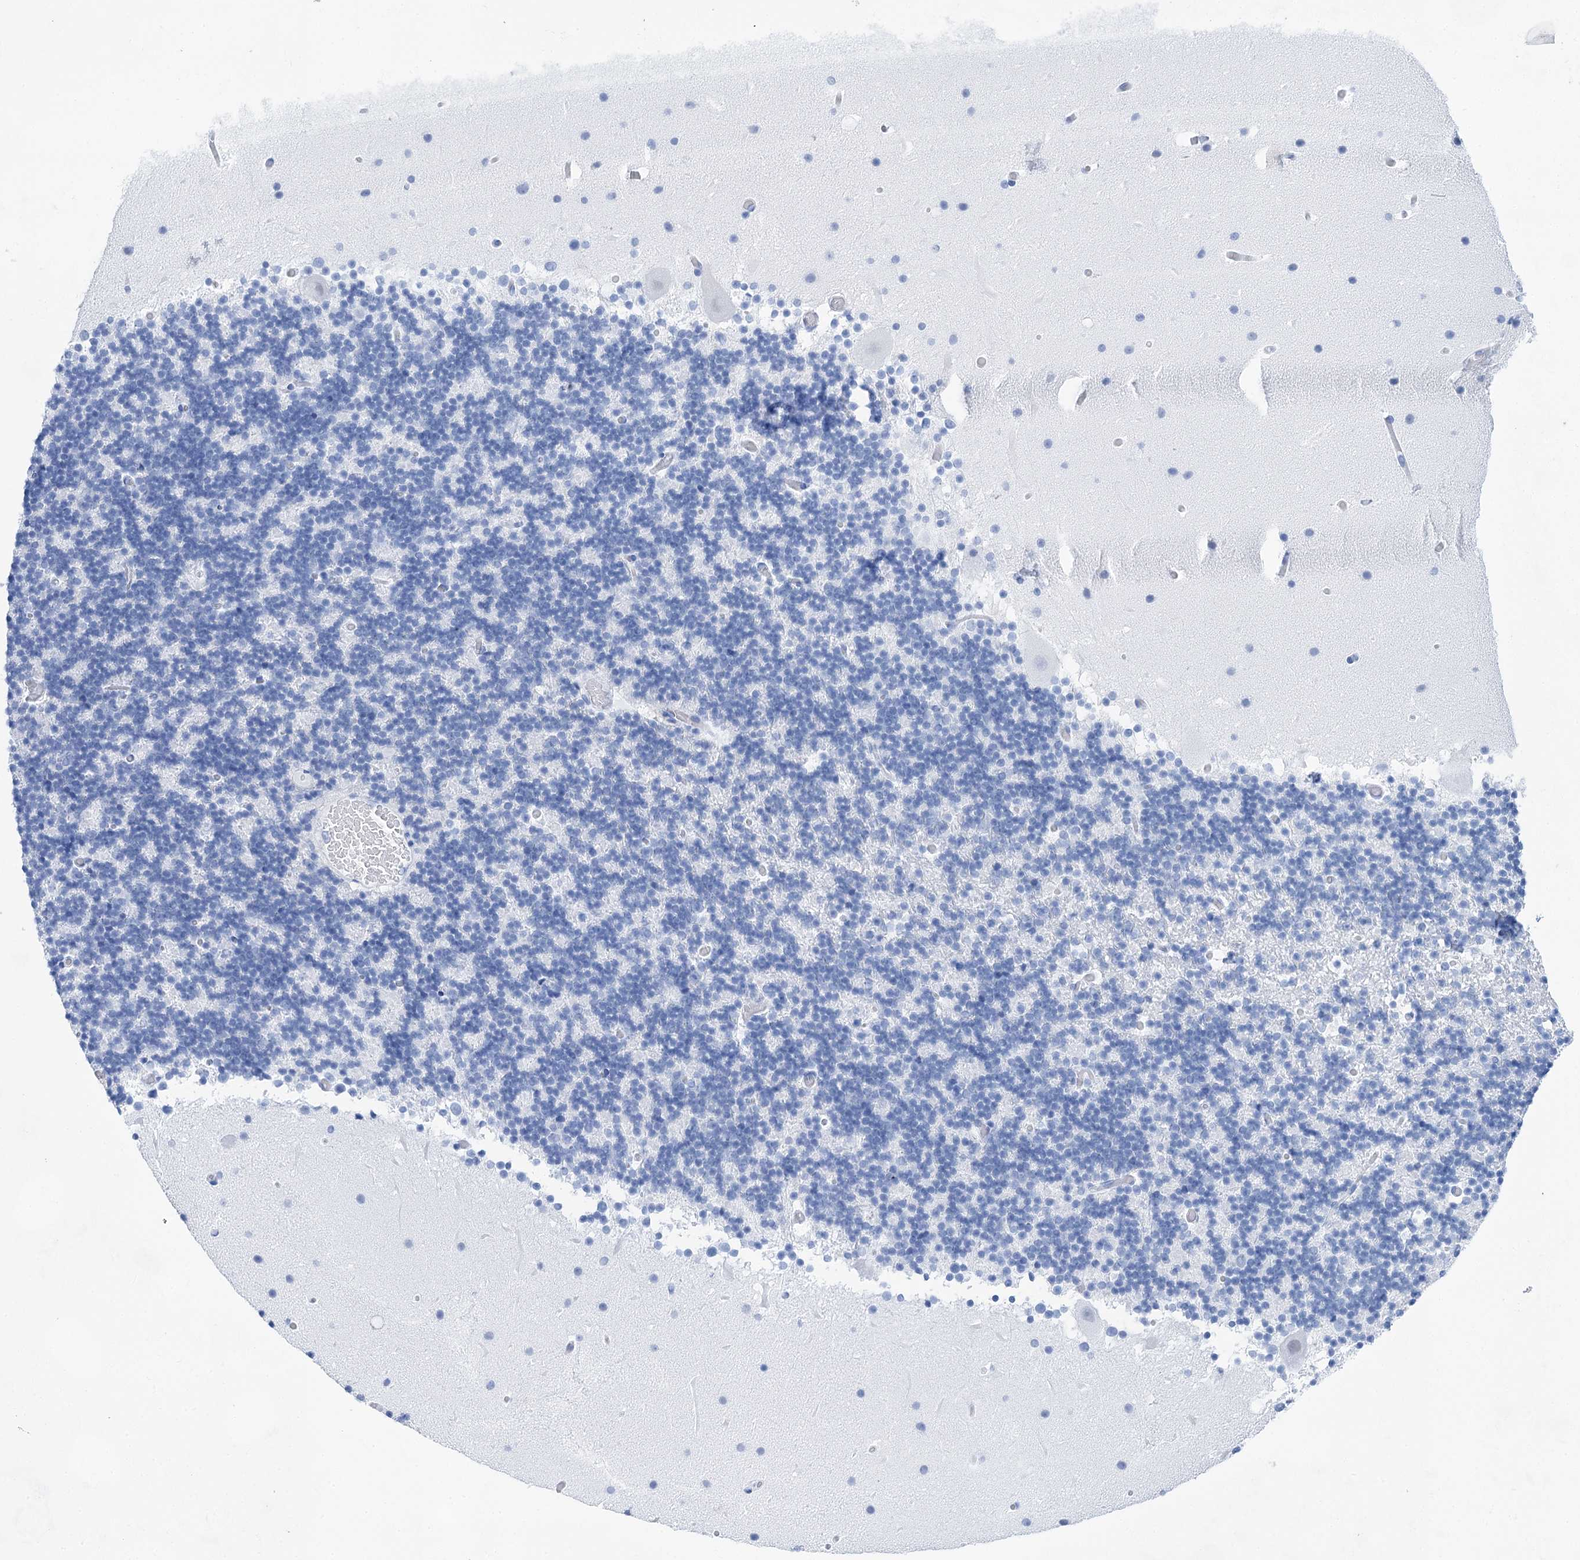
{"staining": {"intensity": "negative", "quantity": "none", "location": "none"}, "tissue": "cerebellum", "cell_type": "Cells in granular layer", "image_type": "normal", "snomed": [{"axis": "morphology", "description": "Normal tissue, NOS"}, {"axis": "topography", "description": "Cerebellum"}], "caption": "High power microscopy photomicrograph of an immunohistochemistry (IHC) image of benign cerebellum, revealing no significant staining in cells in granular layer. (DAB immunohistochemistry with hematoxylin counter stain).", "gene": "LALBA", "patient": {"sex": "male", "age": 57}}